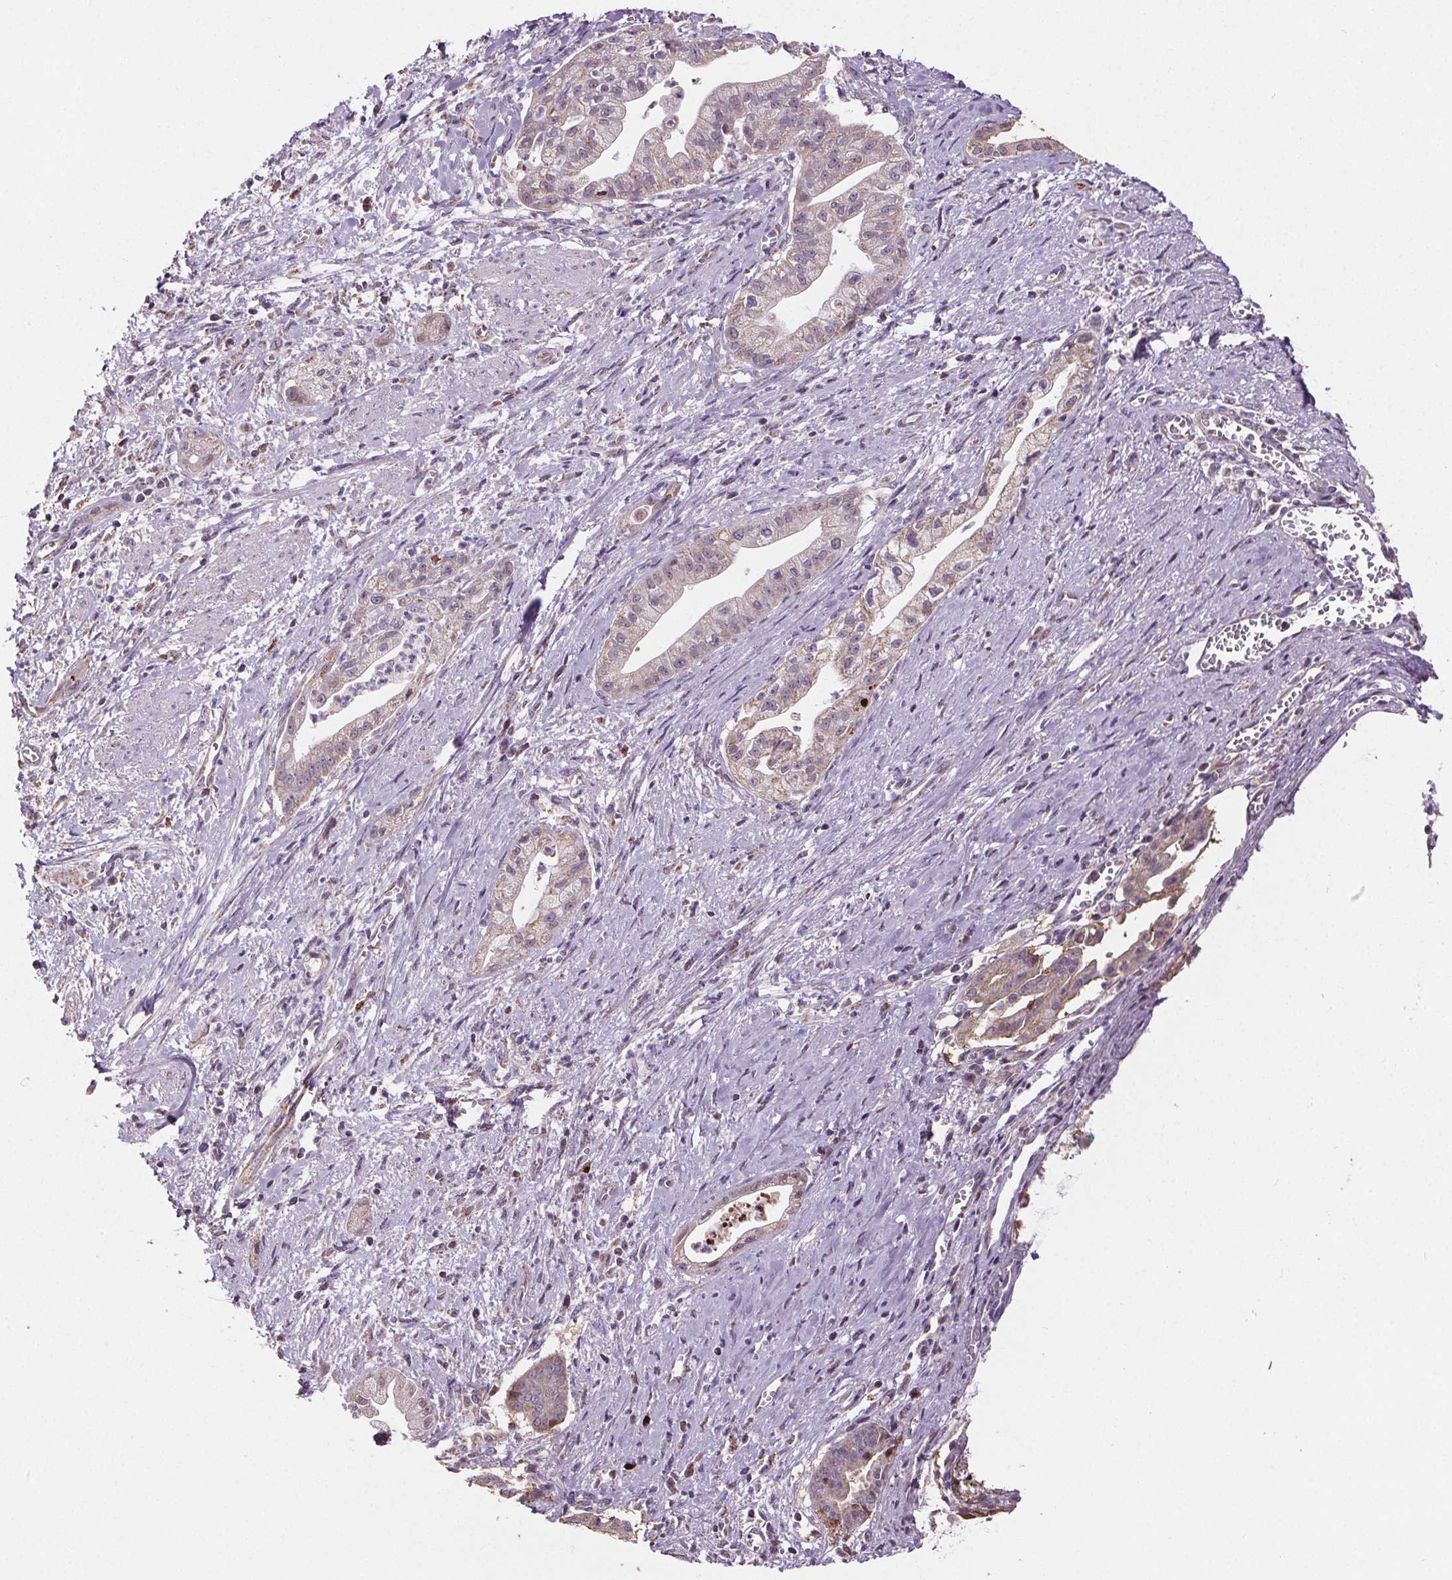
{"staining": {"intensity": "weak", "quantity": ">75%", "location": "cytoplasmic/membranous"}, "tissue": "pancreatic cancer", "cell_type": "Tumor cells", "image_type": "cancer", "snomed": [{"axis": "morphology", "description": "Normal tissue, NOS"}, {"axis": "morphology", "description": "Adenocarcinoma, NOS"}, {"axis": "topography", "description": "Lymph node"}, {"axis": "topography", "description": "Pancreas"}], "caption": "A high-resolution histopathology image shows IHC staining of pancreatic cancer (adenocarcinoma), which displays weak cytoplasmic/membranous staining in approximately >75% of tumor cells.", "gene": "SUCLA2", "patient": {"sex": "female", "age": 58}}